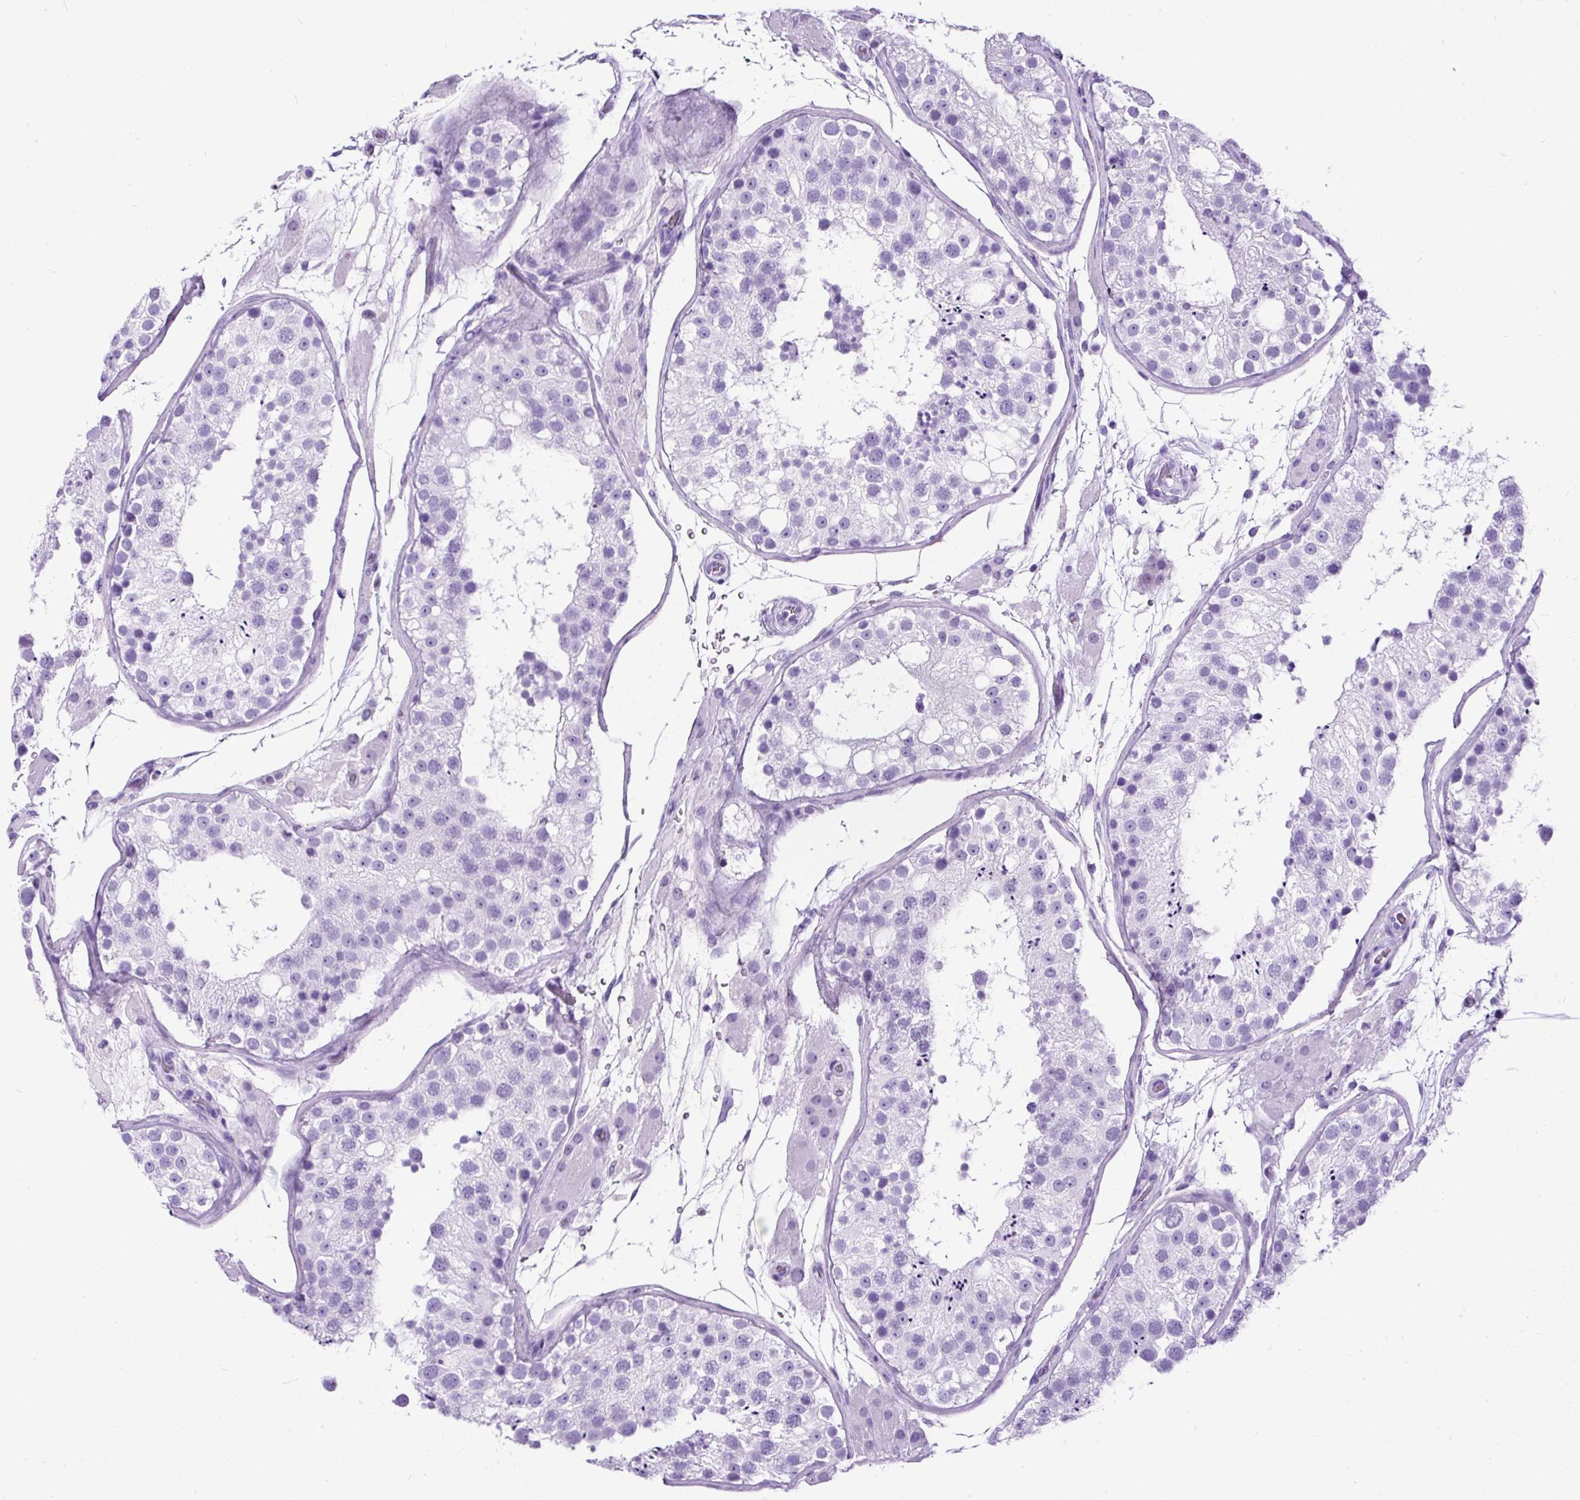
{"staining": {"intensity": "negative", "quantity": "none", "location": "none"}, "tissue": "testis", "cell_type": "Cells in seminiferous ducts", "image_type": "normal", "snomed": [{"axis": "morphology", "description": "Normal tissue, NOS"}, {"axis": "topography", "description": "Testis"}], "caption": "Cells in seminiferous ducts show no significant protein staining in benign testis. The staining was performed using DAB (3,3'-diaminobenzidine) to visualize the protein expression in brown, while the nuclei were stained in blue with hematoxylin (Magnification: 20x).", "gene": "CEL", "patient": {"sex": "male", "age": 26}}